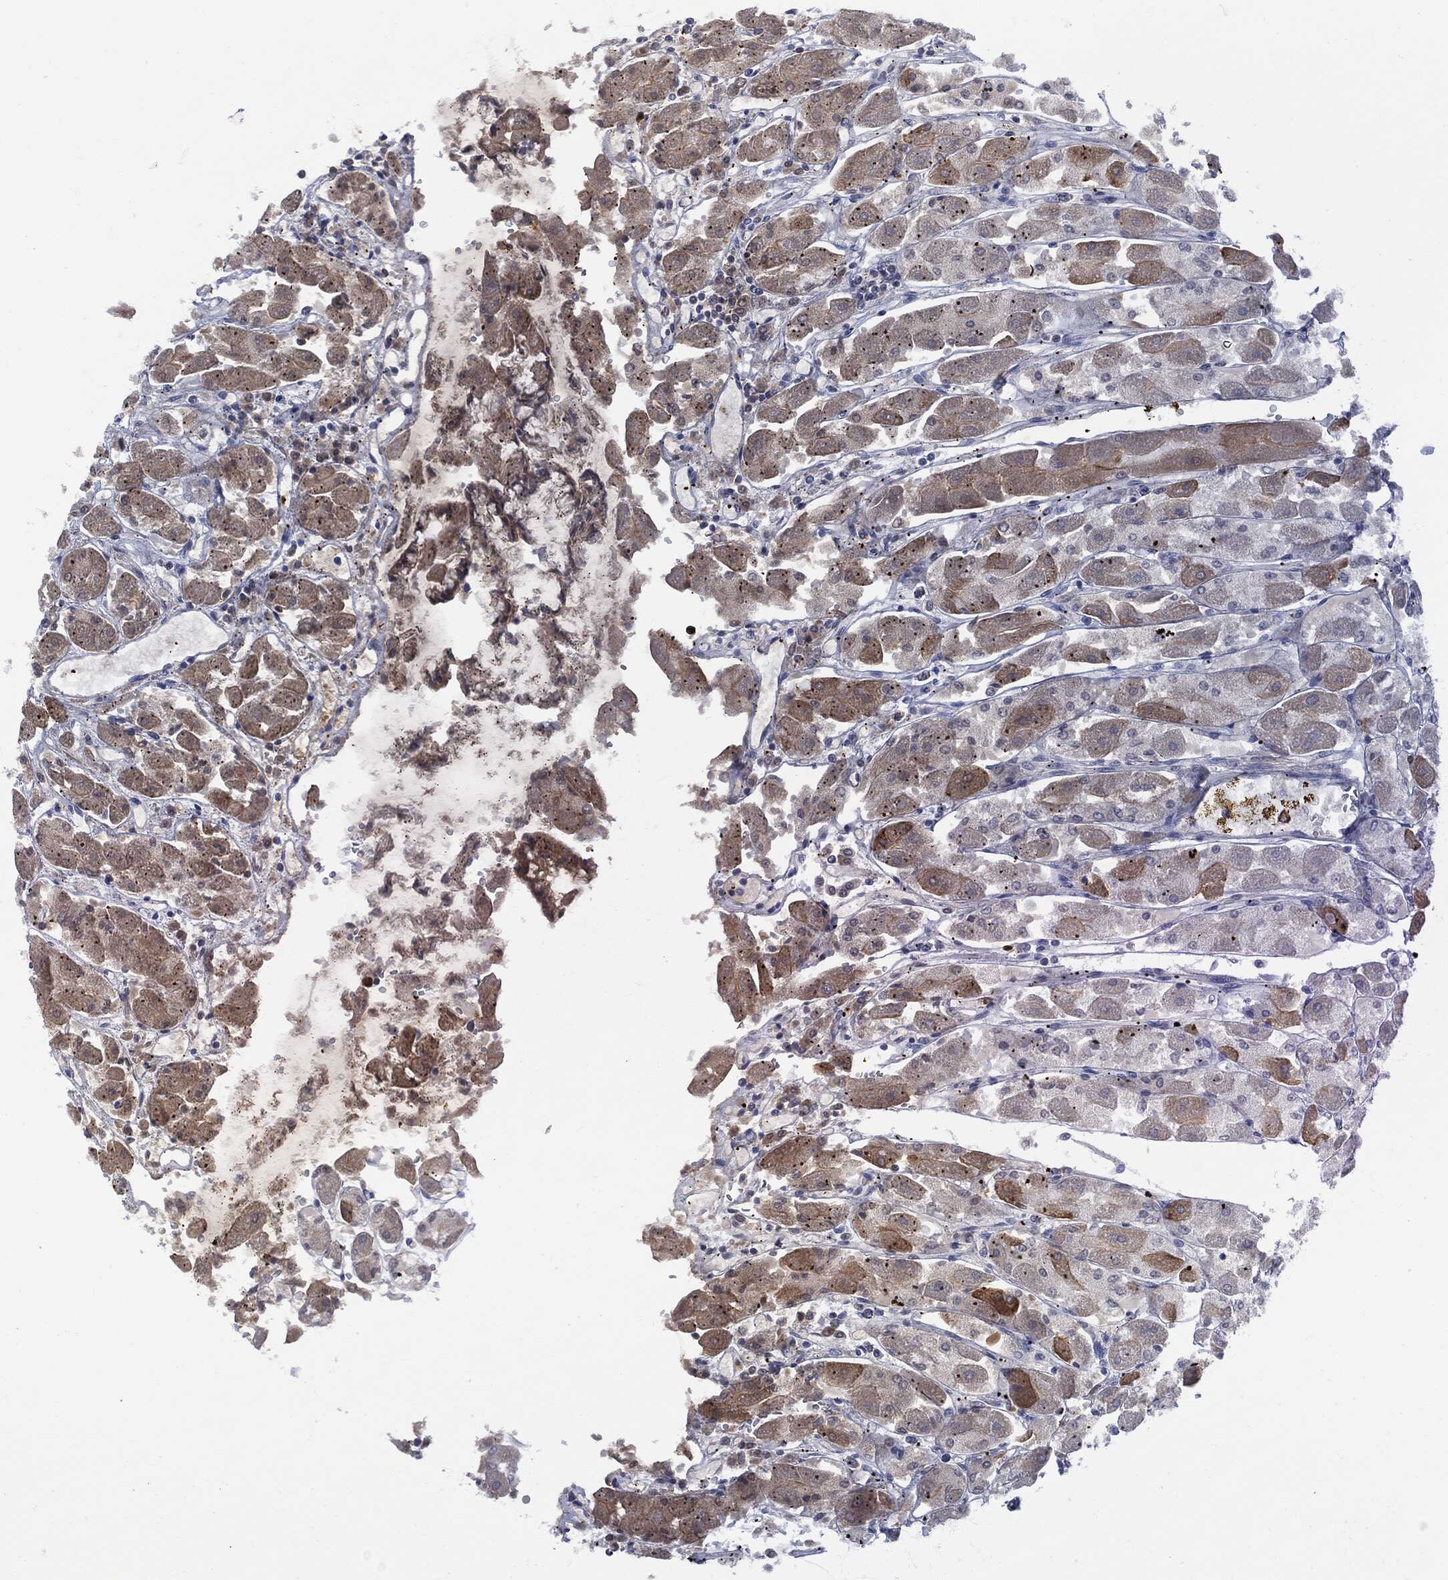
{"staining": {"intensity": "moderate", "quantity": "<25%", "location": "cytoplasmic/membranous"}, "tissue": "stomach", "cell_type": "Glandular cells", "image_type": "normal", "snomed": [{"axis": "morphology", "description": "Normal tissue, NOS"}, {"axis": "topography", "description": "Stomach"}], "caption": "Approximately <25% of glandular cells in normal human stomach demonstrate moderate cytoplasmic/membranous protein staining as visualized by brown immunohistochemical staining.", "gene": "BTK", "patient": {"sex": "male", "age": 70}}